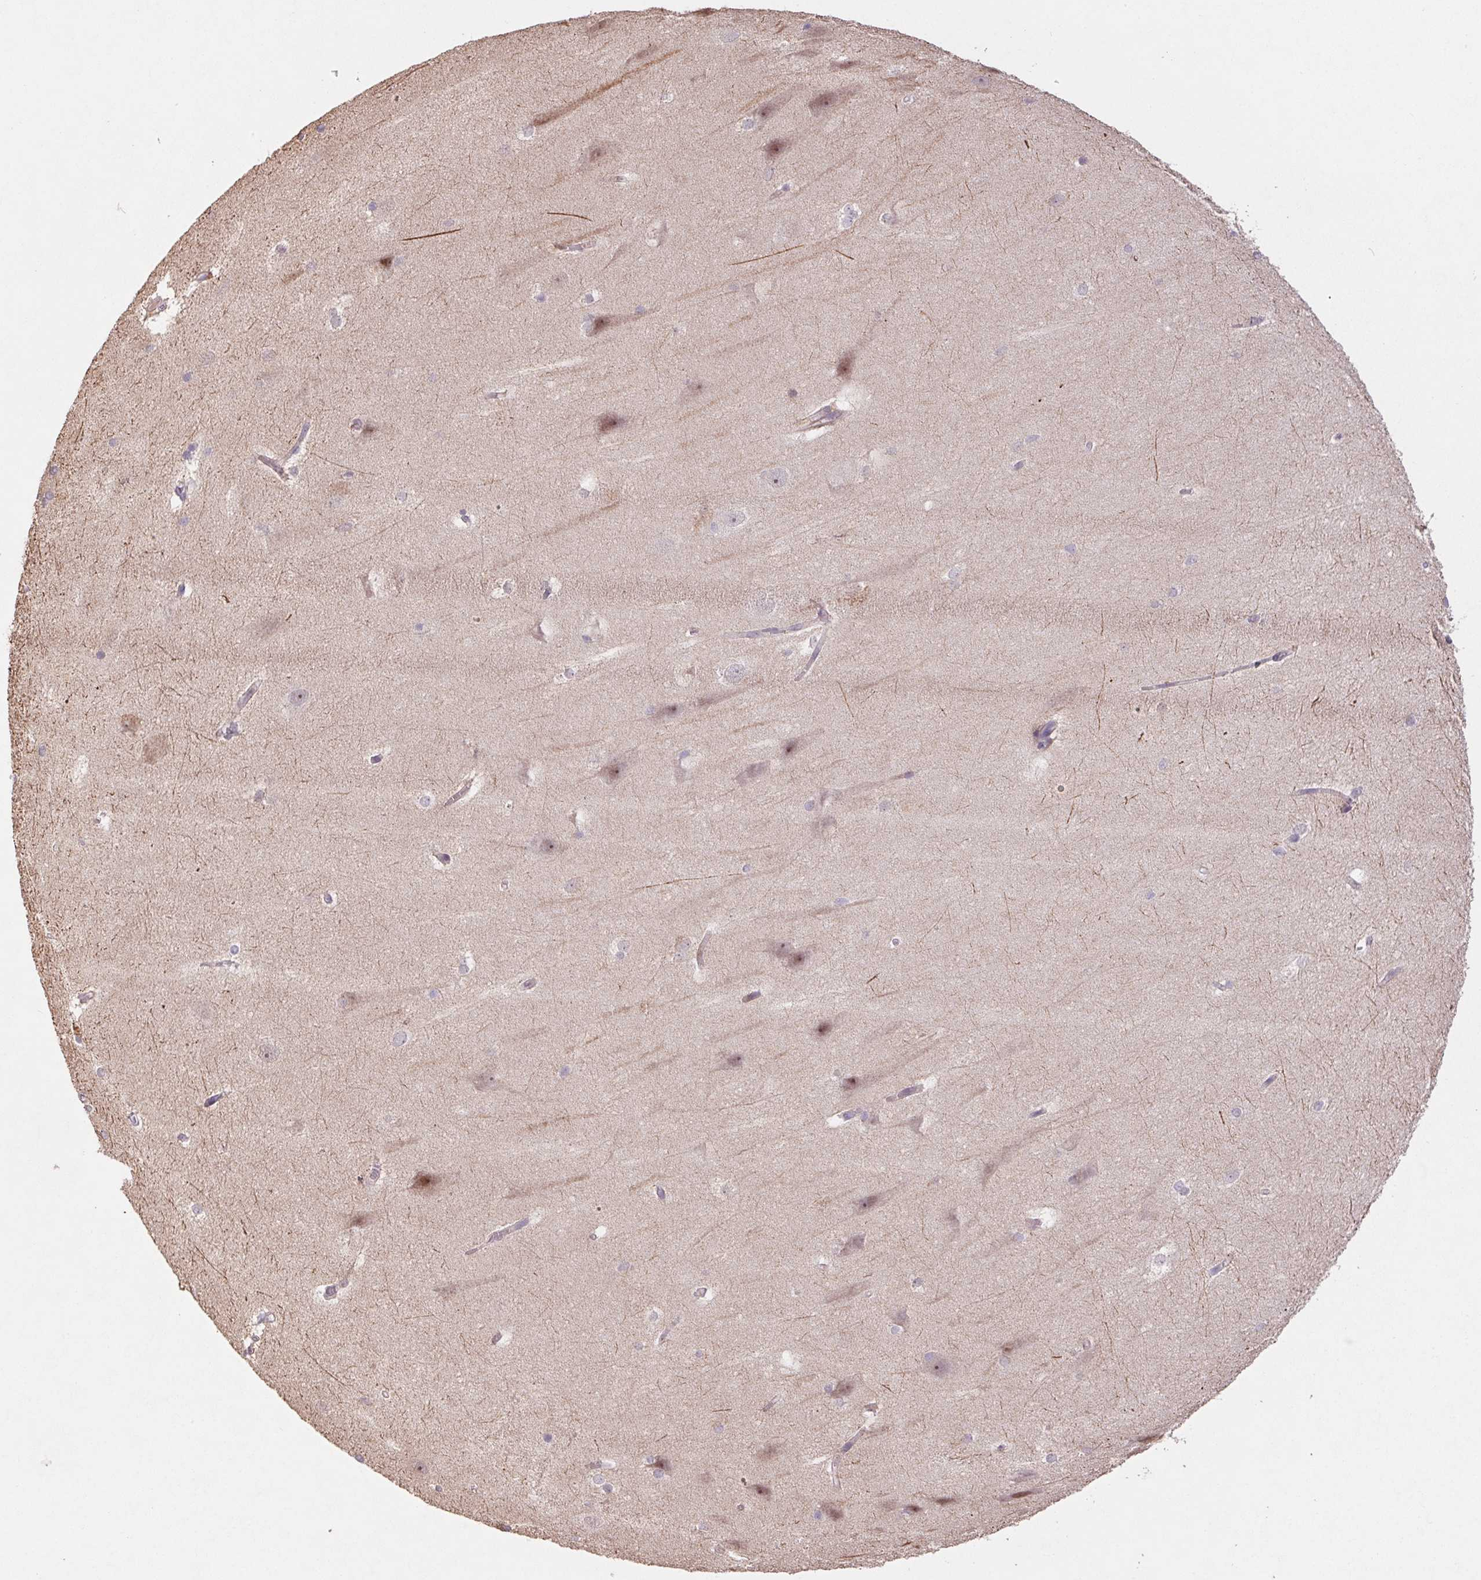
{"staining": {"intensity": "negative", "quantity": "none", "location": "none"}, "tissue": "hippocampus", "cell_type": "Glial cells", "image_type": "normal", "snomed": [{"axis": "morphology", "description": "Normal tissue, NOS"}, {"axis": "topography", "description": "Cerebral cortex"}, {"axis": "topography", "description": "Hippocampus"}], "caption": "The immunohistochemistry (IHC) histopathology image has no significant staining in glial cells of hippocampus.", "gene": "GRM2", "patient": {"sex": "female", "age": 19}}